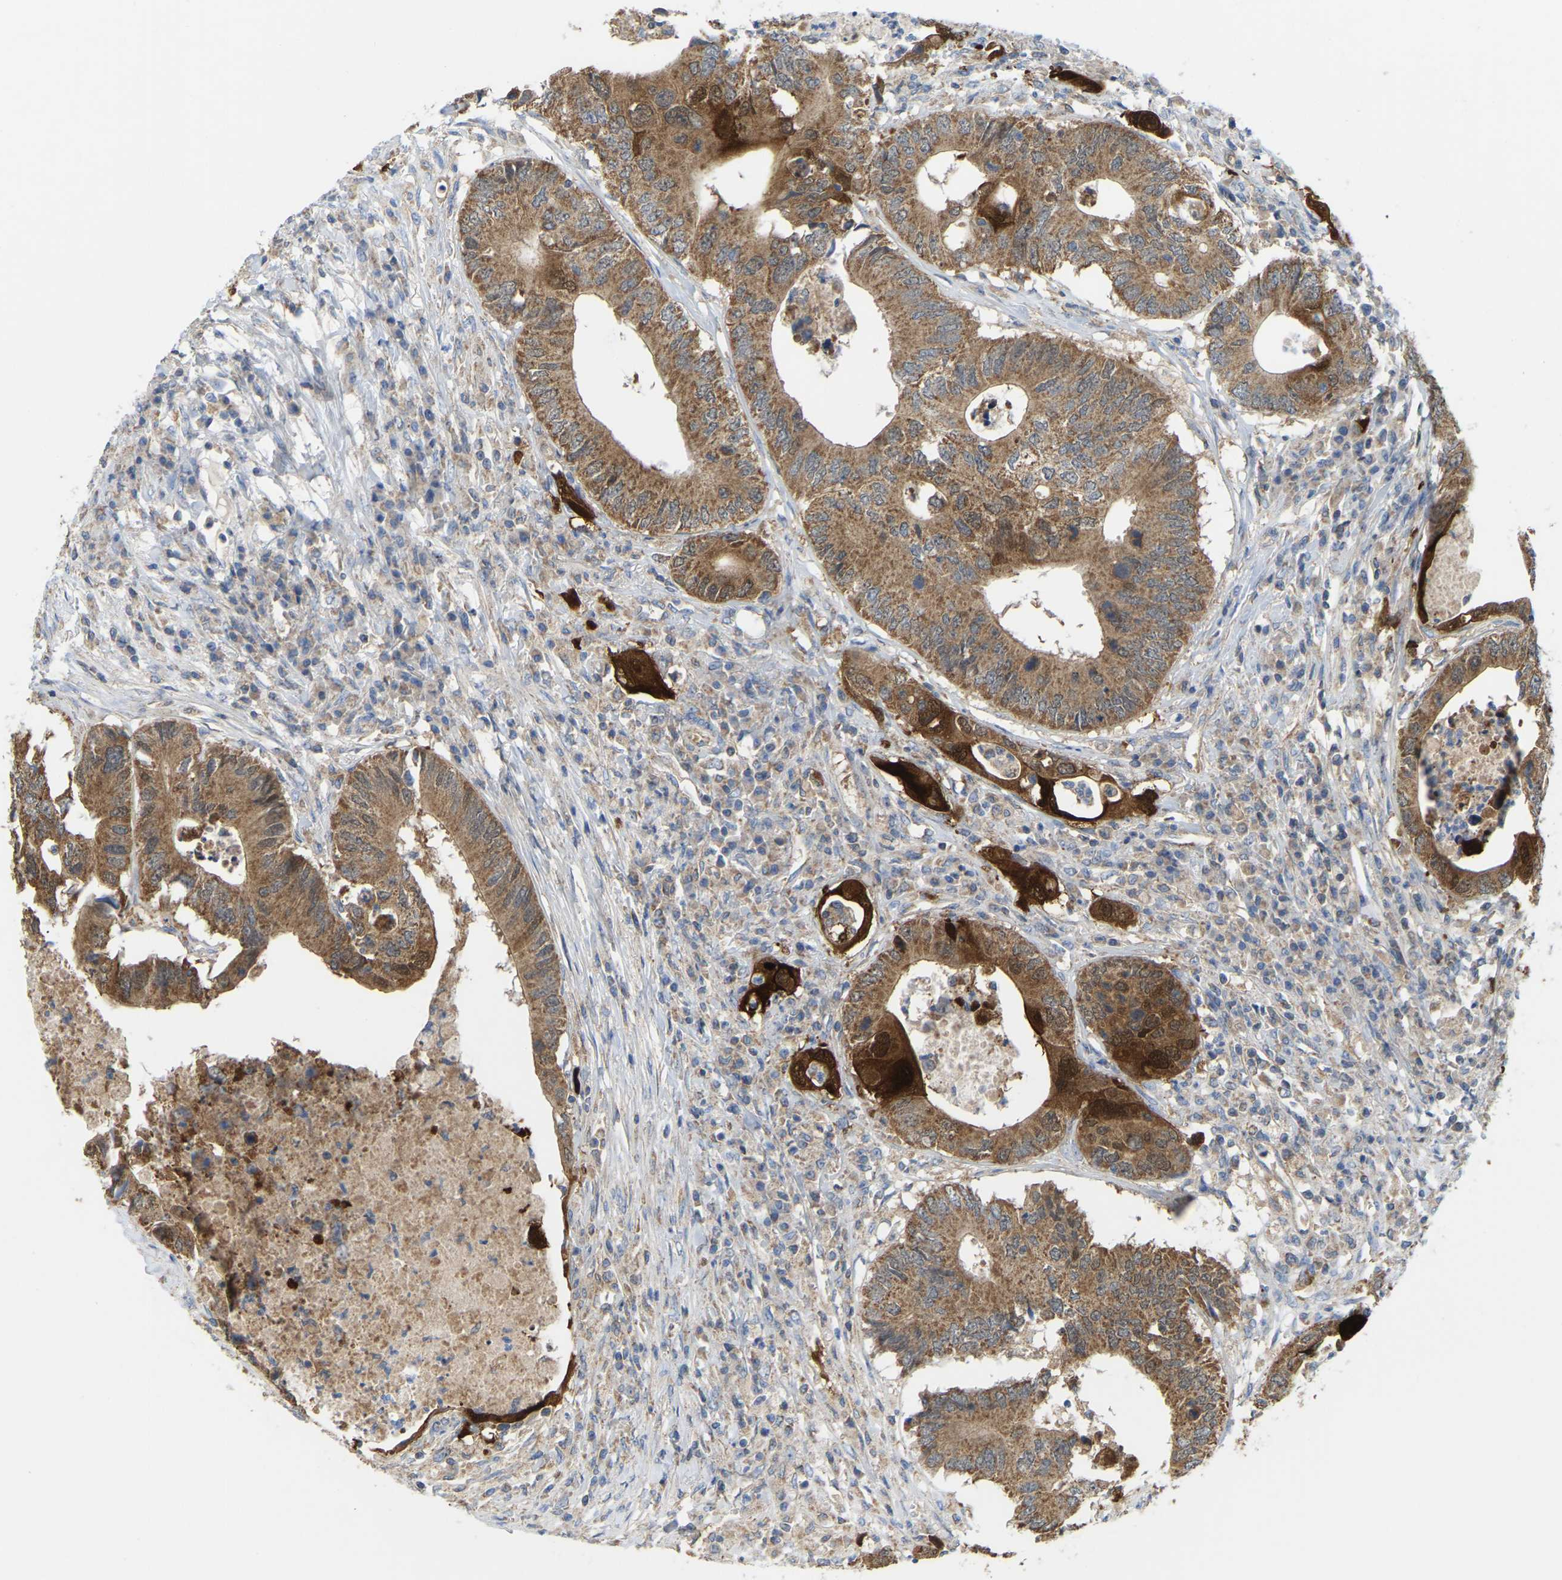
{"staining": {"intensity": "moderate", "quantity": ">75%", "location": "cytoplasmic/membranous"}, "tissue": "colorectal cancer", "cell_type": "Tumor cells", "image_type": "cancer", "snomed": [{"axis": "morphology", "description": "Adenocarcinoma, NOS"}, {"axis": "topography", "description": "Colon"}], "caption": "Protein analysis of colorectal cancer (adenocarcinoma) tissue shows moderate cytoplasmic/membranous positivity in about >75% of tumor cells. (Brightfield microscopy of DAB IHC at high magnification).", "gene": "SERPINB5", "patient": {"sex": "male", "age": 71}}